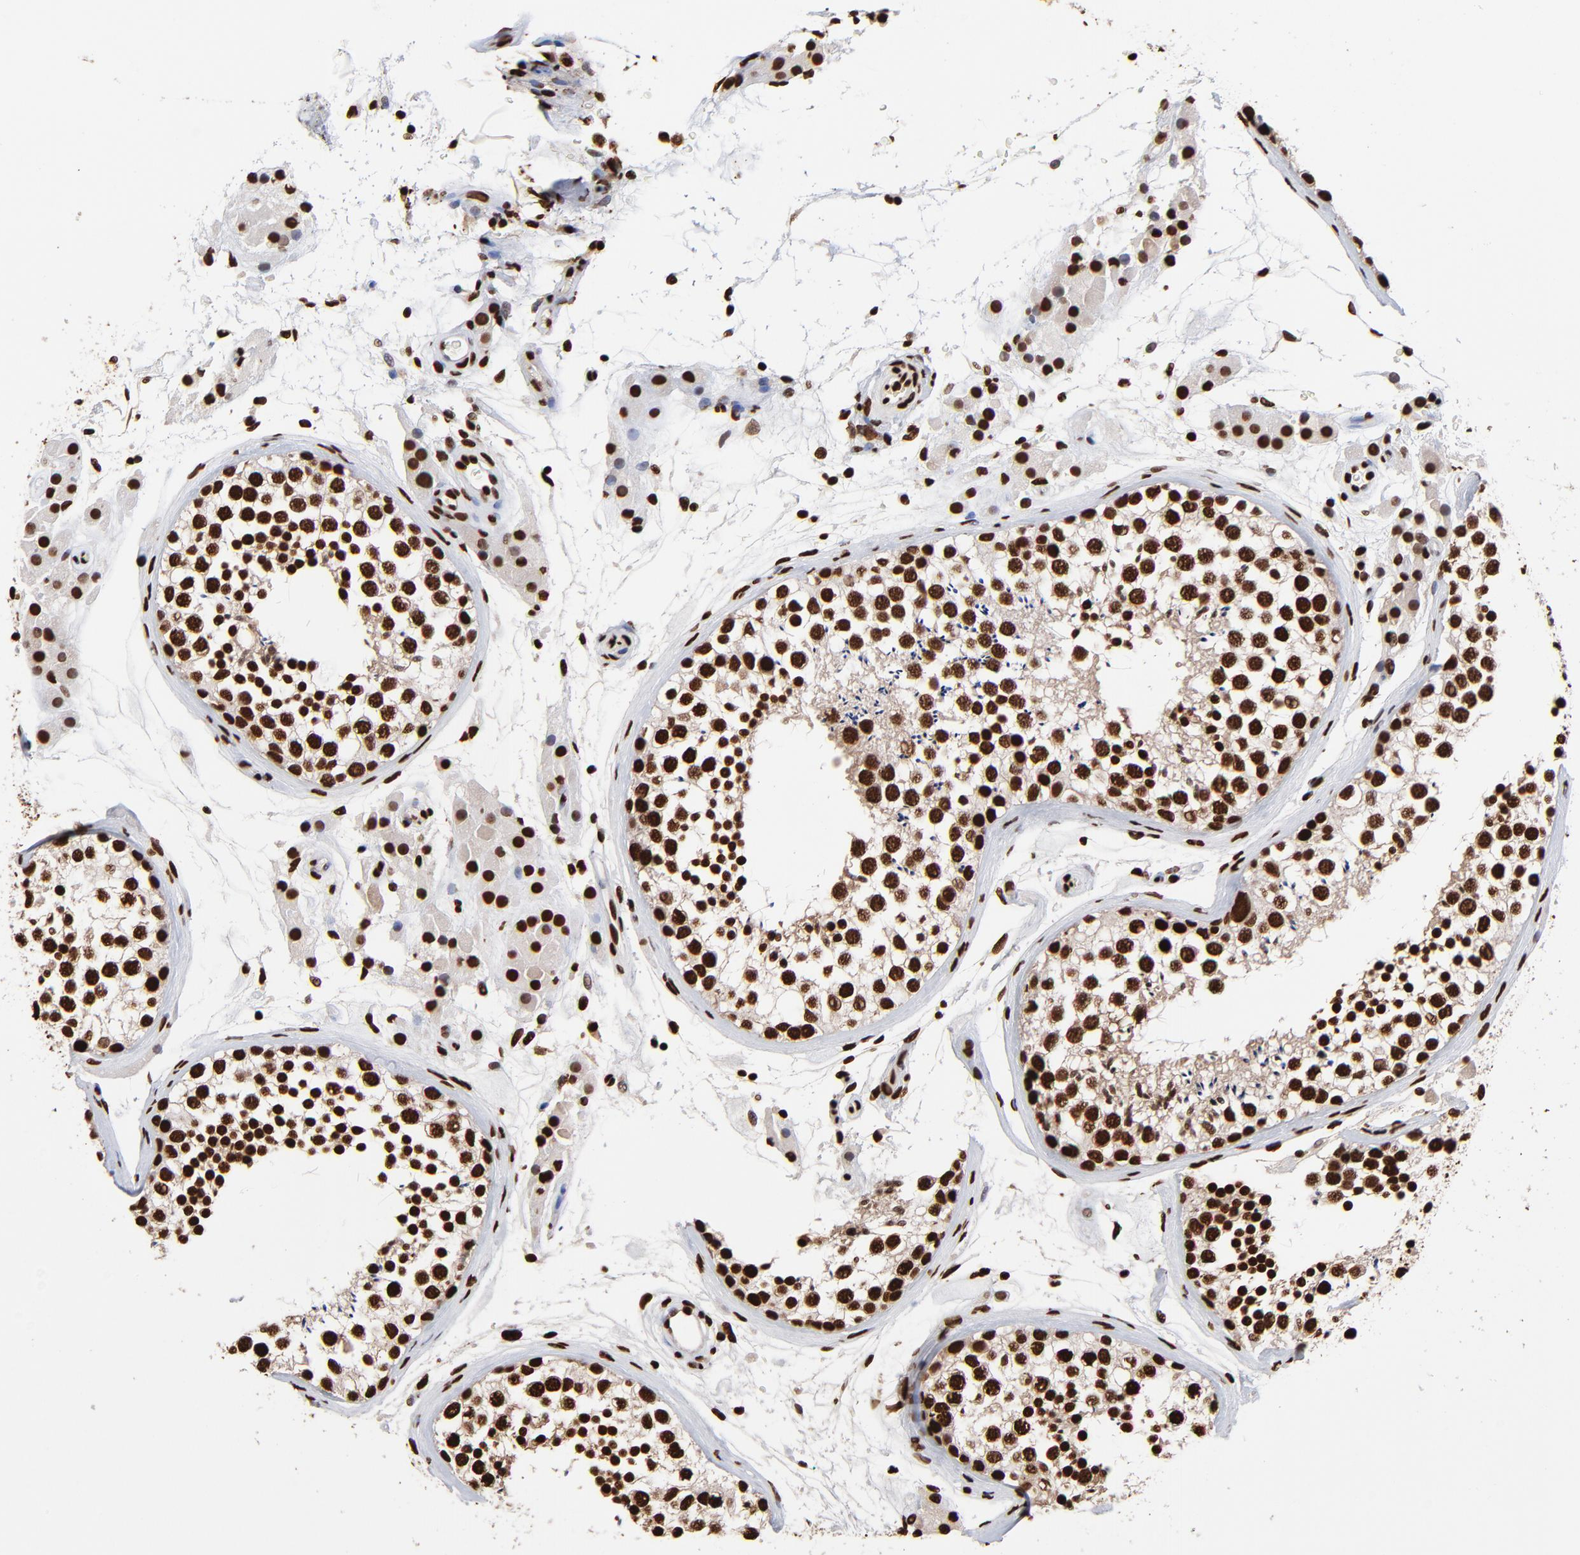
{"staining": {"intensity": "strong", "quantity": ">75%", "location": "nuclear"}, "tissue": "testis", "cell_type": "Cells in seminiferous ducts", "image_type": "normal", "snomed": [{"axis": "morphology", "description": "Normal tissue, NOS"}, {"axis": "topography", "description": "Testis"}], "caption": "Immunohistochemistry (IHC) staining of unremarkable testis, which shows high levels of strong nuclear staining in about >75% of cells in seminiferous ducts indicating strong nuclear protein expression. The staining was performed using DAB (brown) for protein detection and nuclei were counterstained in hematoxylin (blue).", "gene": "ZNF544", "patient": {"sex": "male", "age": 46}}